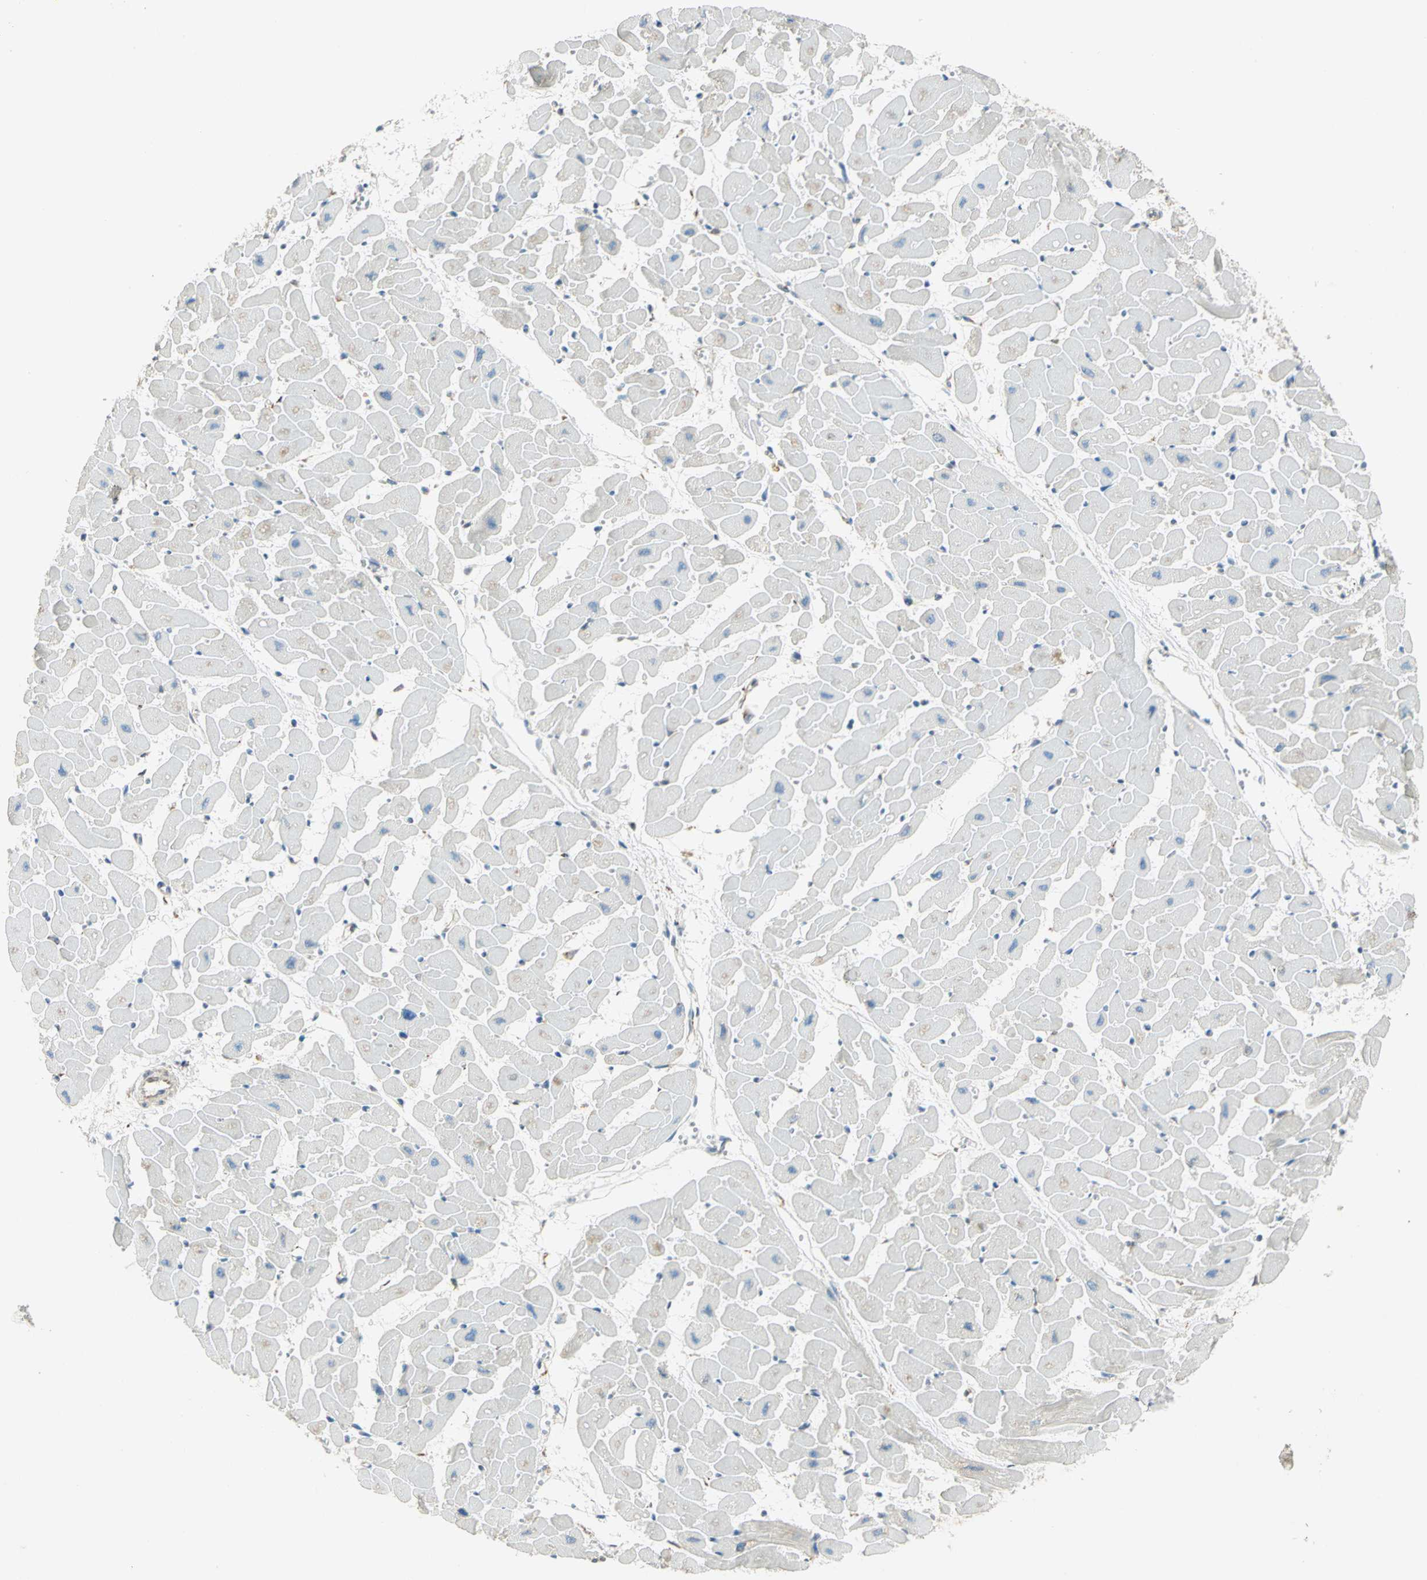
{"staining": {"intensity": "negative", "quantity": "none", "location": "none"}, "tissue": "heart muscle", "cell_type": "Cardiomyocytes", "image_type": "normal", "snomed": [{"axis": "morphology", "description": "Normal tissue, NOS"}, {"axis": "topography", "description": "Heart"}], "caption": "Immunohistochemistry (IHC) of normal heart muscle shows no positivity in cardiomyocytes. (Stains: DAB (3,3'-diaminobenzidine) IHC with hematoxylin counter stain, Microscopy: brightfield microscopy at high magnification).", "gene": "PDIA4", "patient": {"sex": "female", "age": 19}}